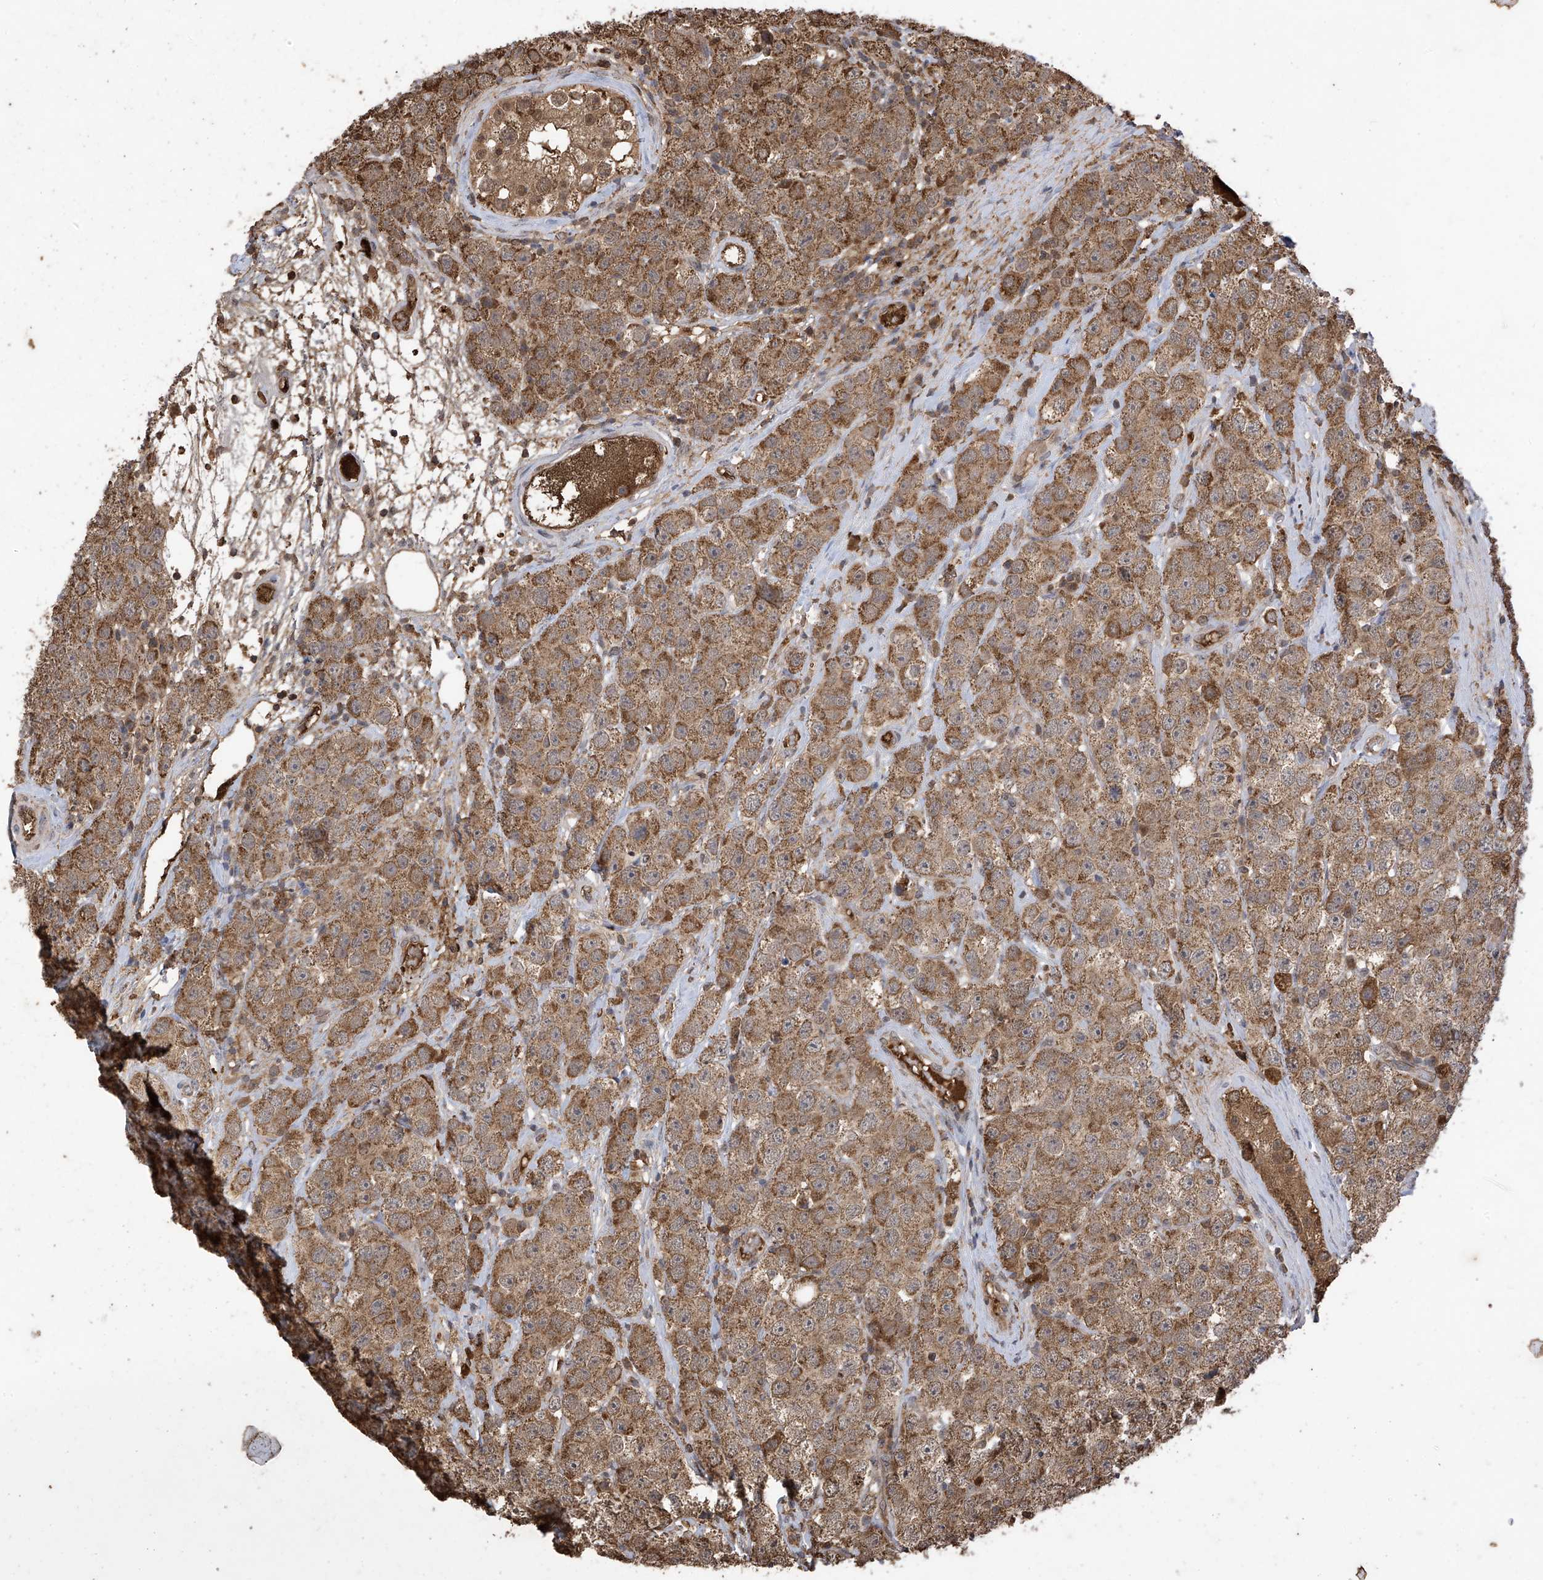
{"staining": {"intensity": "moderate", "quantity": ">75%", "location": "cytoplasmic/membranous"}, "tissue": "testis cancer", "cell_type": "Tumor cells", "image_type": "cancer", "snomed": [{"axis": "morphology", "description": "Seminoma, NOS"}, {"axis": "topography", "description": "Testis"}], "caption": "Moderate cytoplasmic/membranous protein positivity is seen in approximately >75% of tumor cells in testis cancer.", "gene": "PNPT1", "patient": {"sex": "male", "age": 28}}